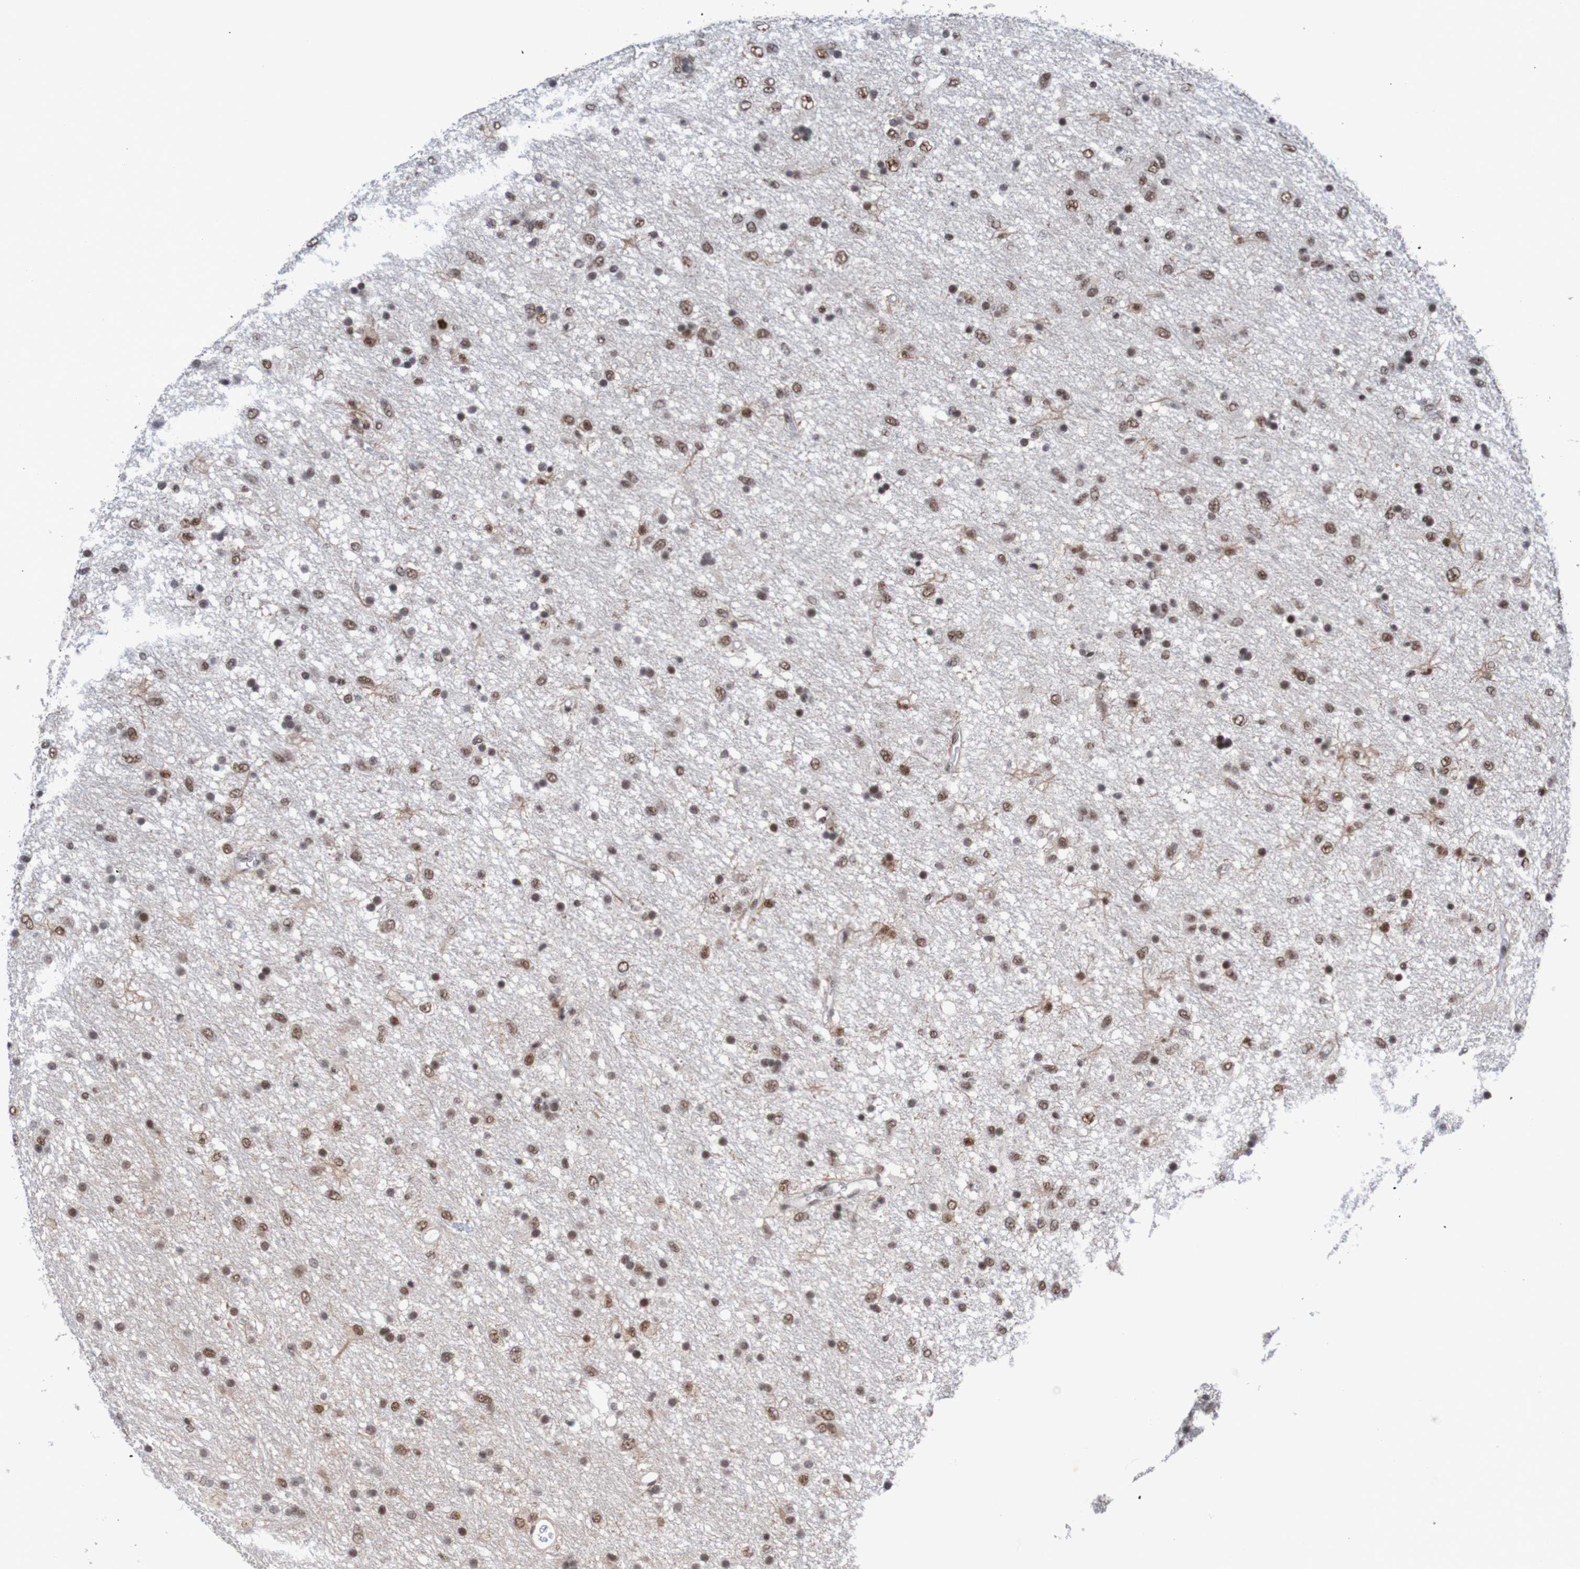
{"staining": {"intensity": "moderate", "quantity": ">75%", "location": "nuclear"}, "tissue": "glioma", "cell_type": "Tumor cells", "image_type": "cancer", "snomed": [{"axis": "morphology", "description": "Glioma, malignant, Low grade"}, {"axis": "topography", "description": "Brain"}], "caption": "IHC of glioma reveals medium levels of moderate nuclear staining in about >75% of tumor cells.", "gene": "CDC5L", "patient": {"sex": "male", "age": 77}}